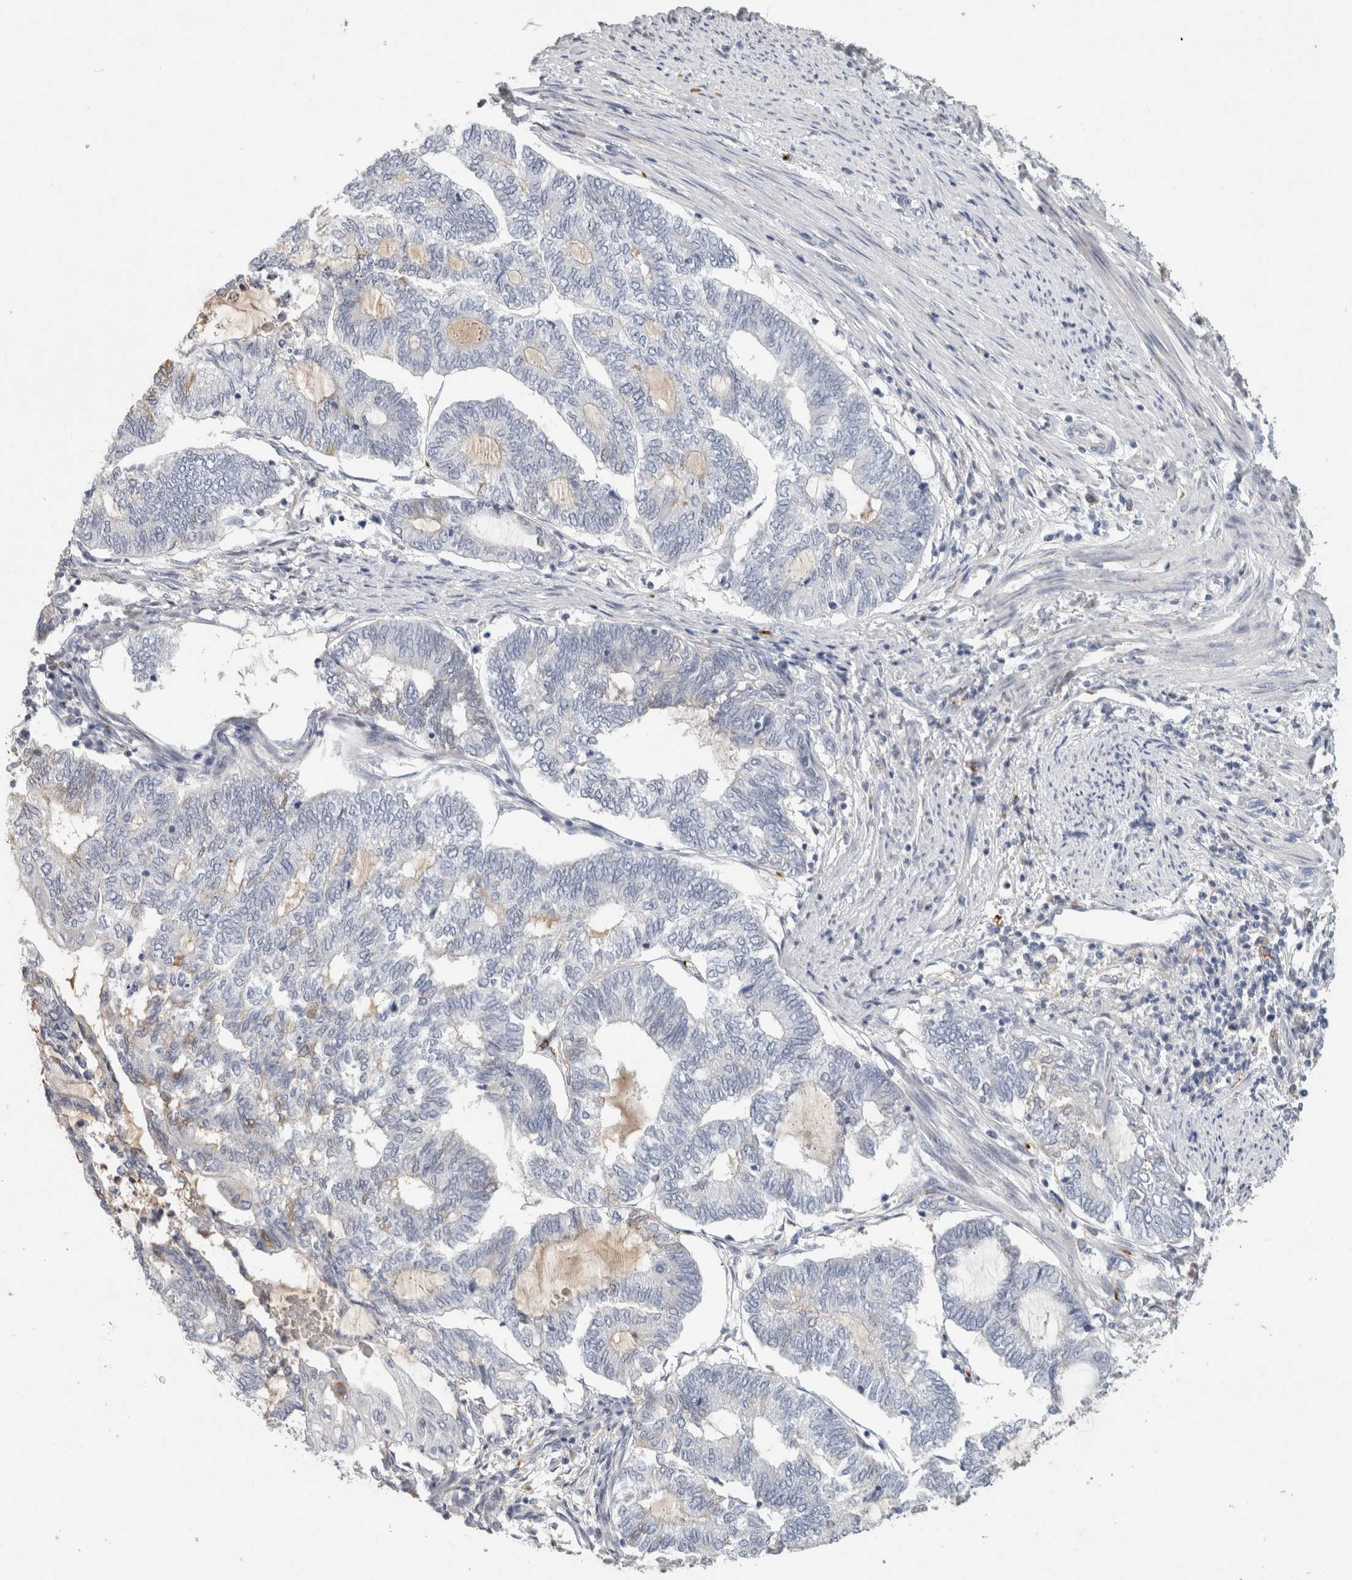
{"staining": {"intensity": "negative", "quantity": "none", "location": "none"}, "tissue": "endometrial cancer", "cell_type": "Tumor cells", "image_type": "cancer", "snomed": [{"axis": "morphology", "description": "Adenocarcinoma, NOS"}, {"axis": "topography", "description": "Uterus"}, {"axis": "topography", "description": "Endometrium"}], "caption": "Endometrial cancer (adenocarcinoma) was stained to show a protein in brown. There is no significant expression in tumor cells.", "gene": "CD36", "patient": {"sex": "female", "age": 70}}